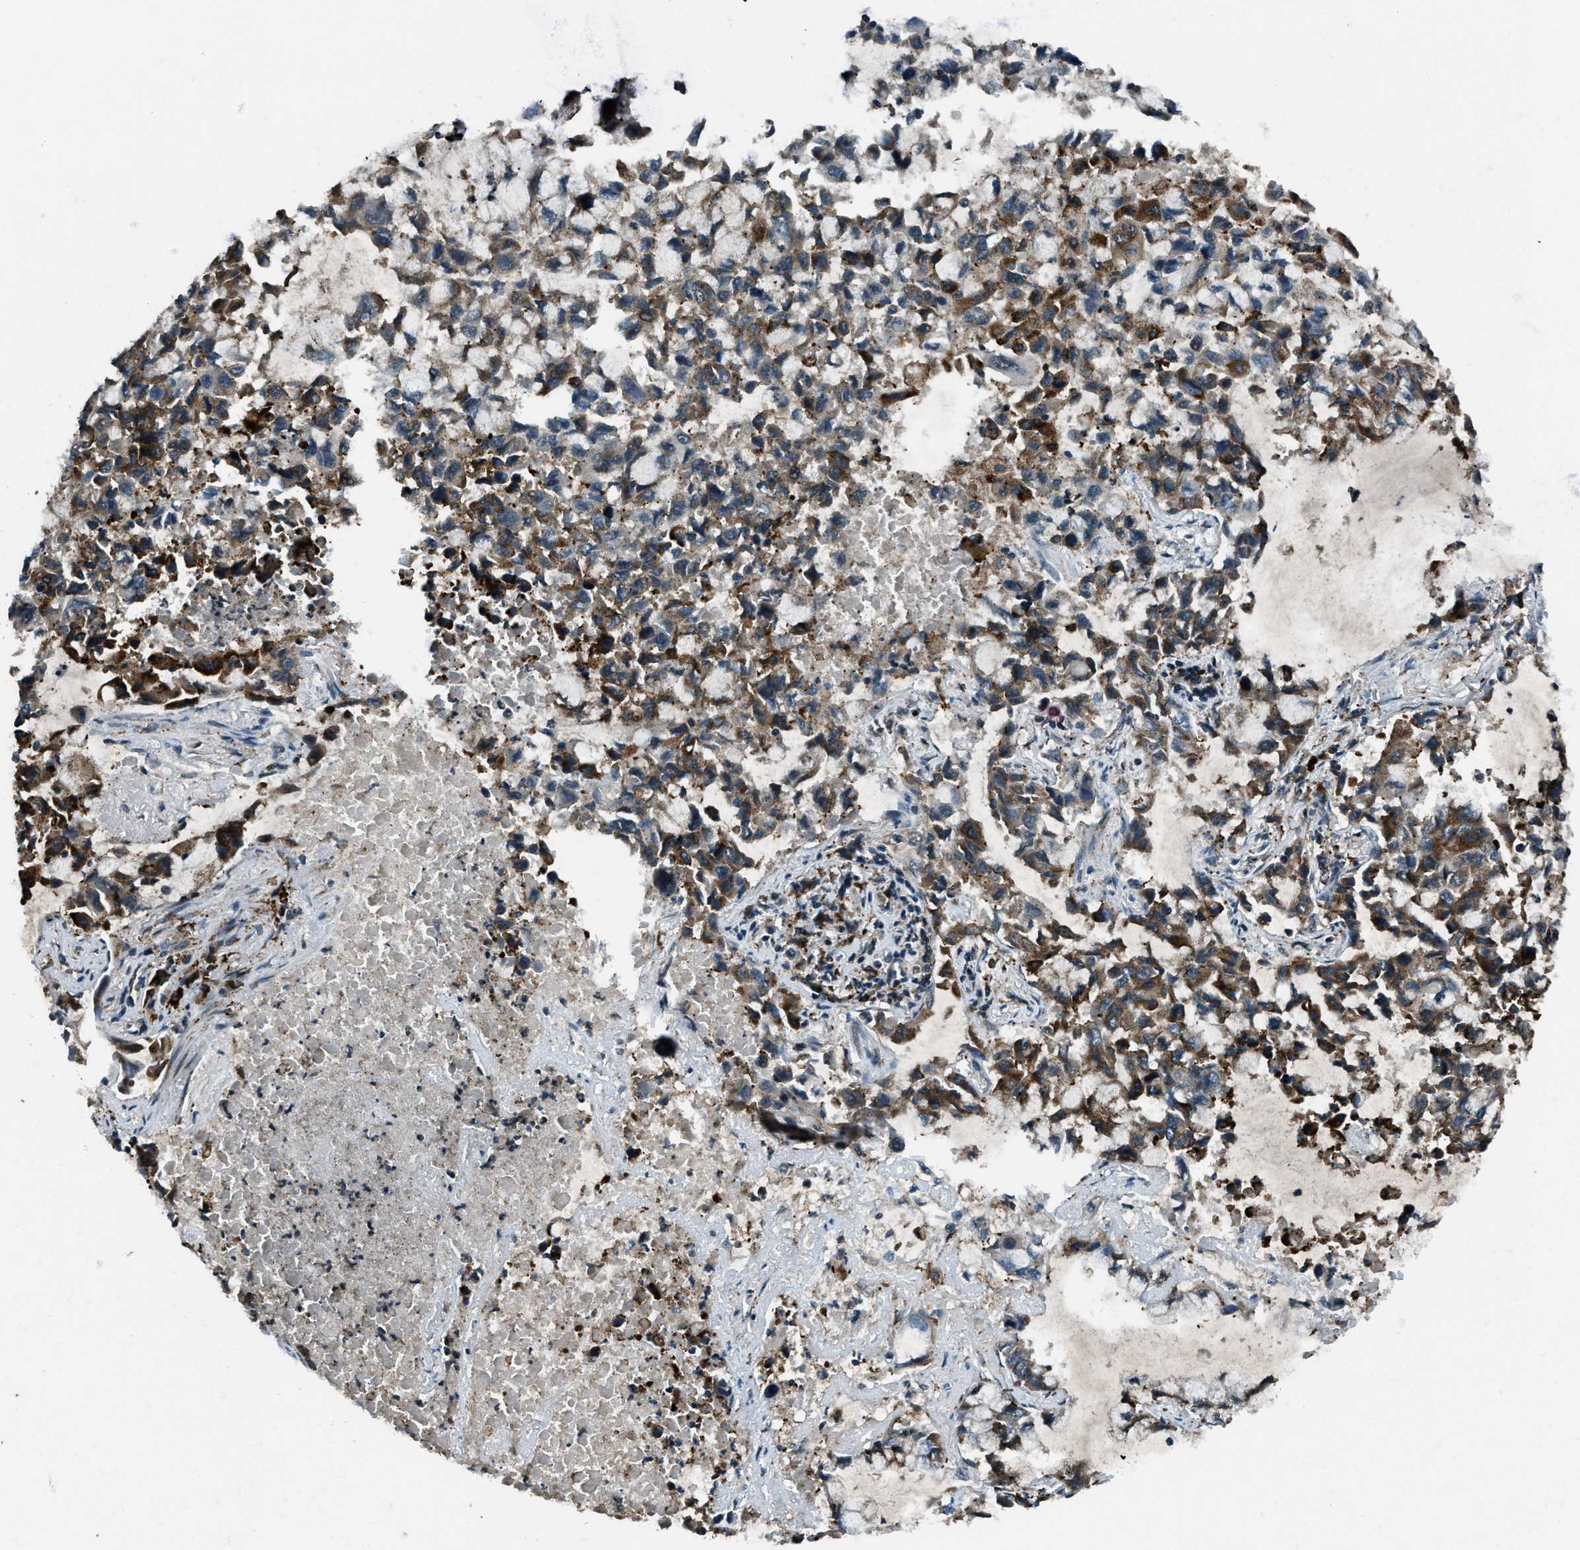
{"staining": {"intensity": "moderate", "quantity": "25%-75%", "location": "cytoplasmic/membranous"}, "tissue": "lung cancer", "cell_type": "Tumor cells", "image_type": "cancer", "snomed": [{"axis": "morphology", "description": "Adenocarcinoma, NOS"}, {"axis": "topography", "description": "Lung"}], "caption": "The photomicrograph demonstrates a brown stain indicating the presence of a protein in the cytoplasmic/membranous of tumor cells in adenocarcinoma (lung). The protein is stained brown, and the nuclei are stained in blue (DAB IHC with brightfield microscopy, high magnification).", "gene": "ACTL9", "patient": {"sex": "male", "age": 64}}